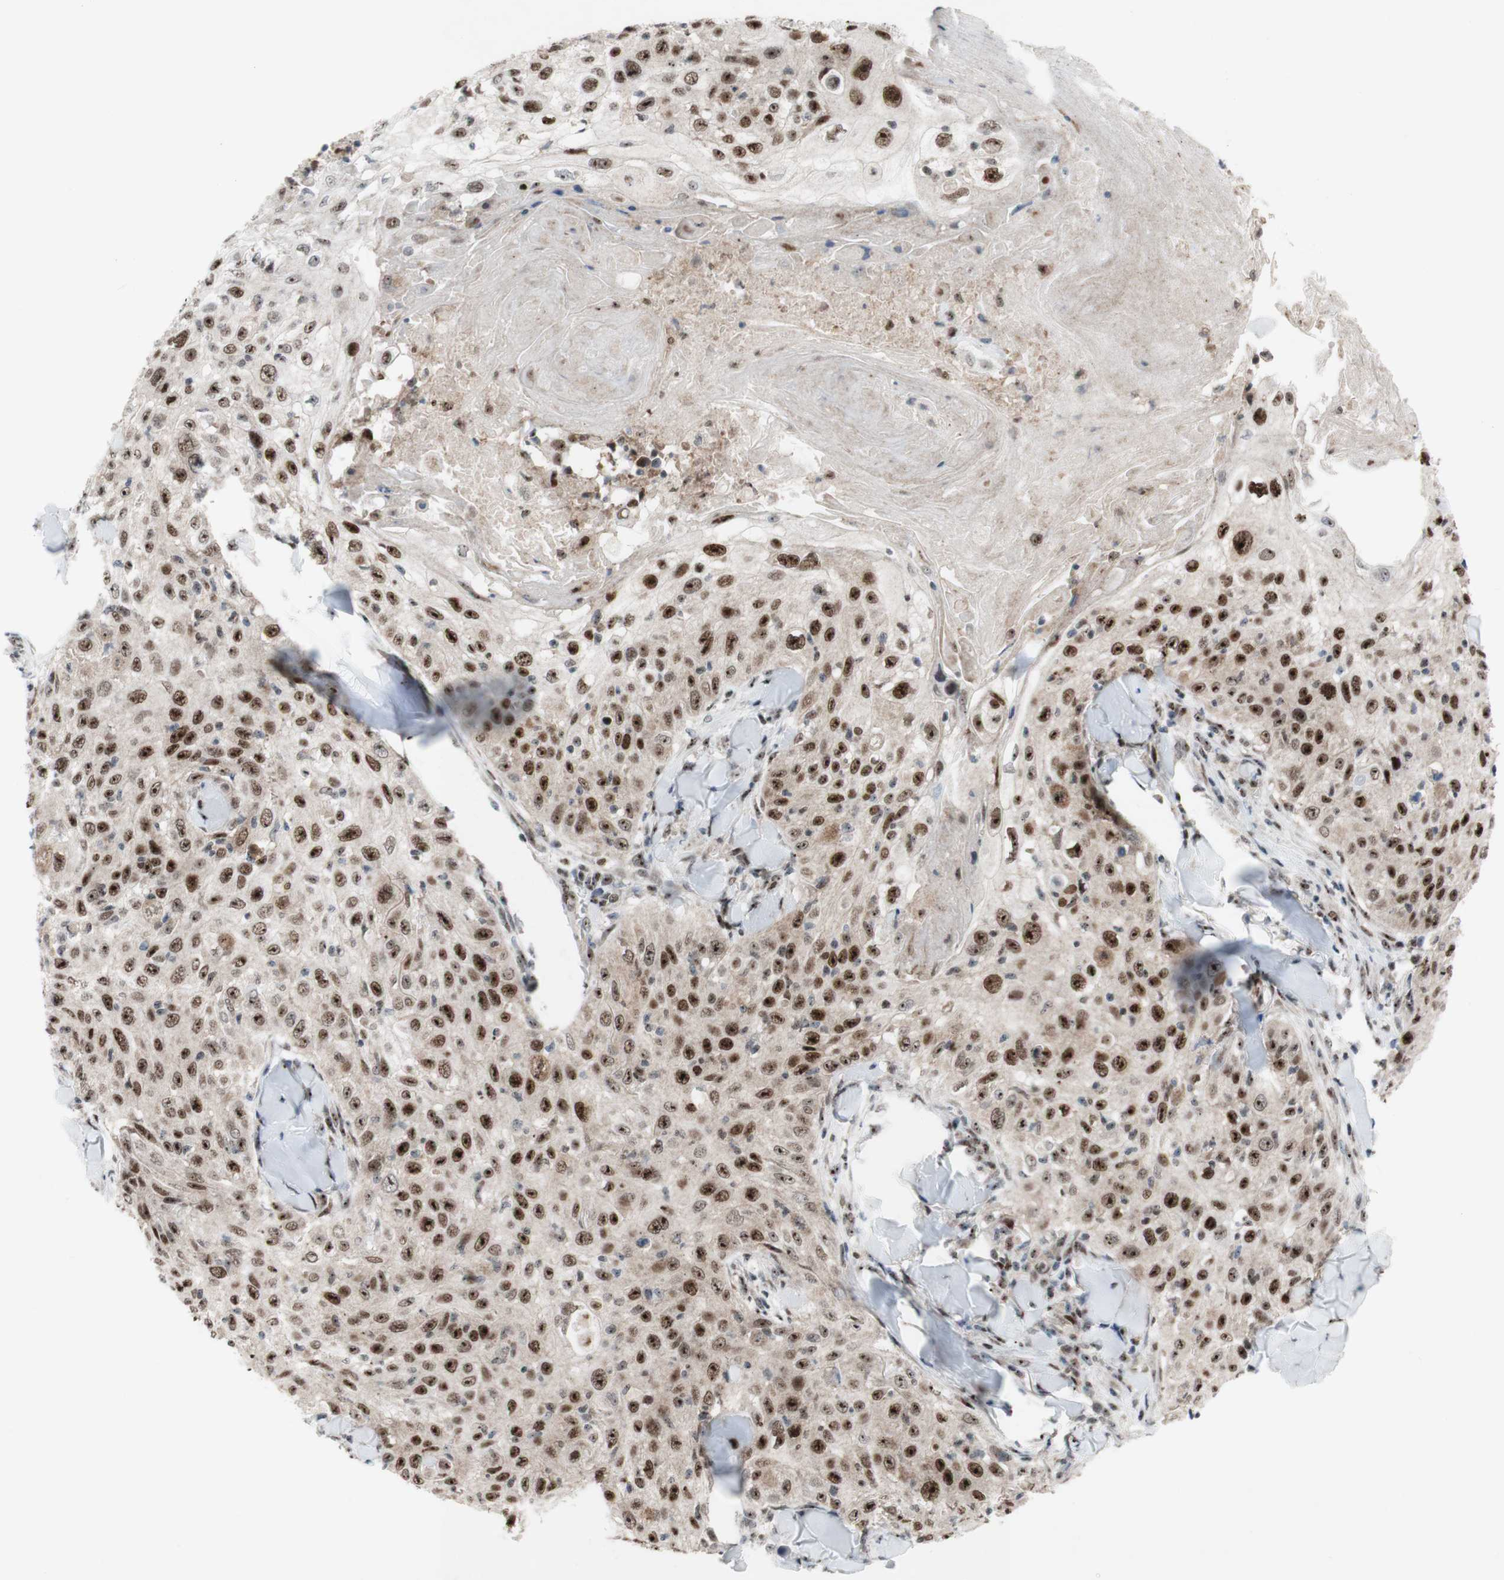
{"staining": {"intensity": "moderate", "quantity": ">75%", "location": "nuclear"}, "tissue": "skin cancer", "cell_type": "Tumor cells", "image_type": "cancer", "snomed": [{"axis": "morphology", "description": "Squamous cell carcinoma, NOS"}, {"axis": "topography", "description": "Skin"}], "caption": "Immunohistochemical staining of skin cancer (squamous cell carcinoma) exhibits medium levels of moderate nuclear expression in approximately >75% of tumor cells.", "gene": "POLR1A", "patient": {"sex": "male", "age": 86}}